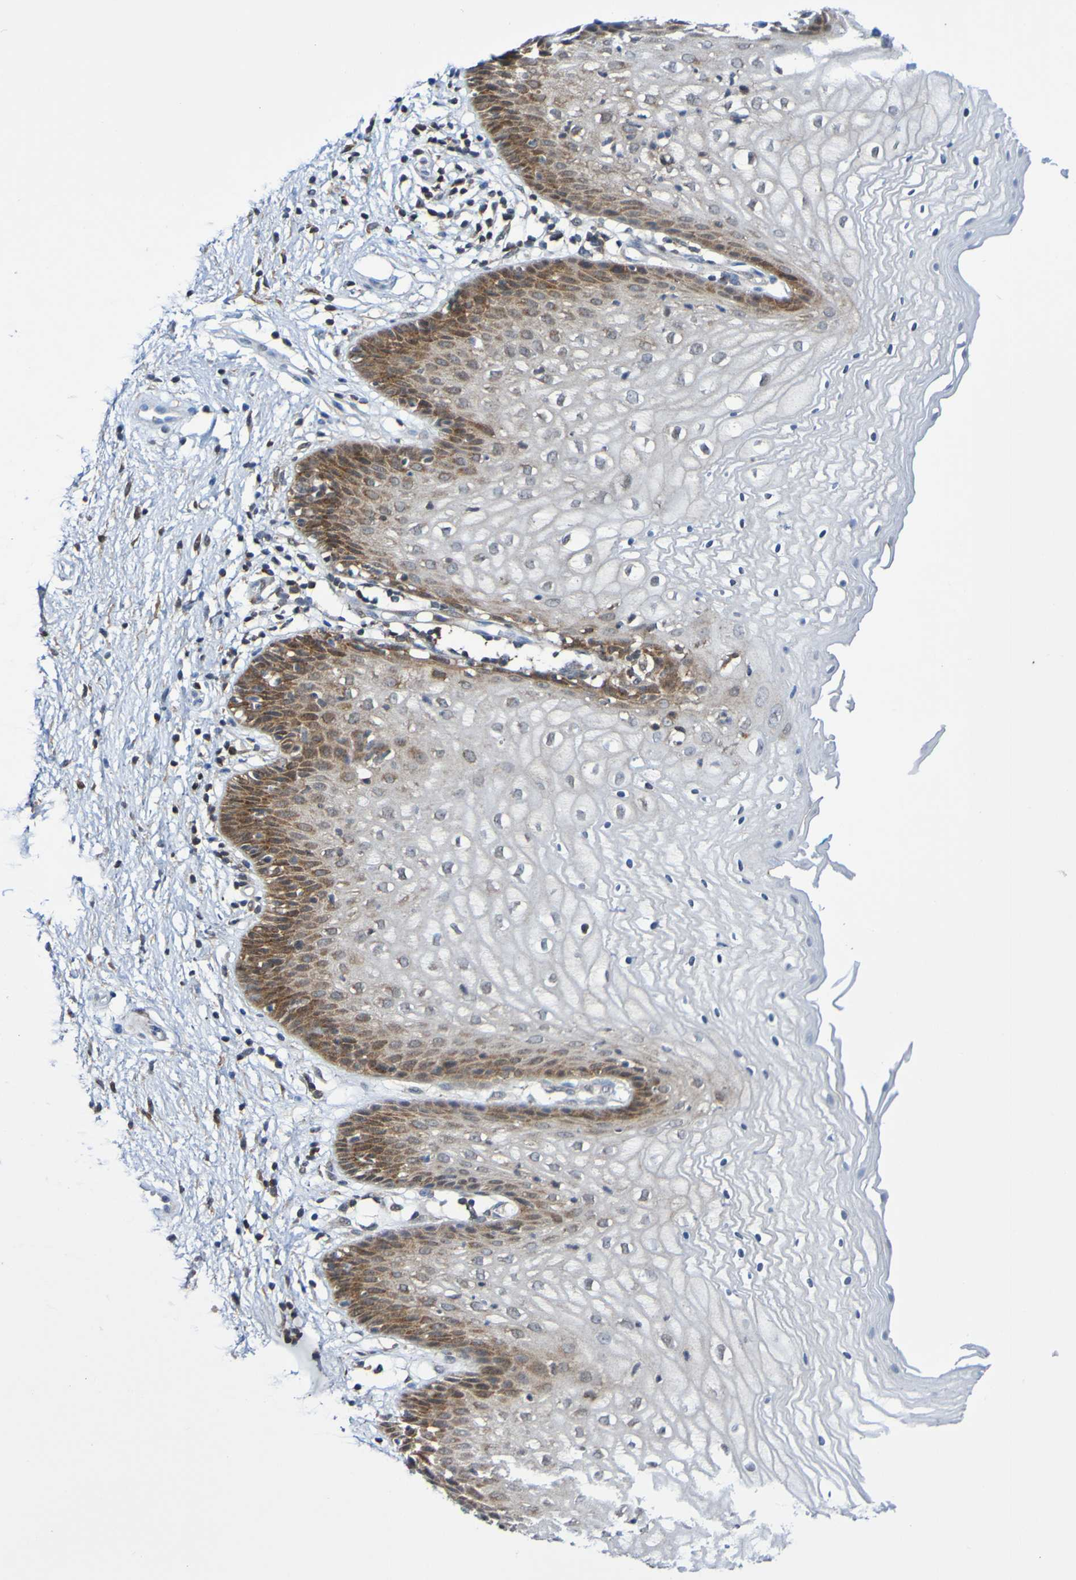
{"staining": {"intensity": "moderate", "quantity": "25%-75%", "location": "cytoplasmic/membranous"}, "tissue": "vagina", "cell_type": "Squamous epithelial cells", "image_type": "normal", "snomed": [{"axis": "morphology", "description": "Normal tissue, NOS"}, {"axis": "topography", "description": "Vagina"}], "caption": "An image of human vagina stained for a protein exhibits moderate cytoplasmic/membranous brown staining in squamous epithelial cells. (DAB (3,3'-diaminobenzidine) IHC with brightfield microscopy, high magnification).", "gene": "ATIC", "patient": {"sex": "female", "age": 34}}